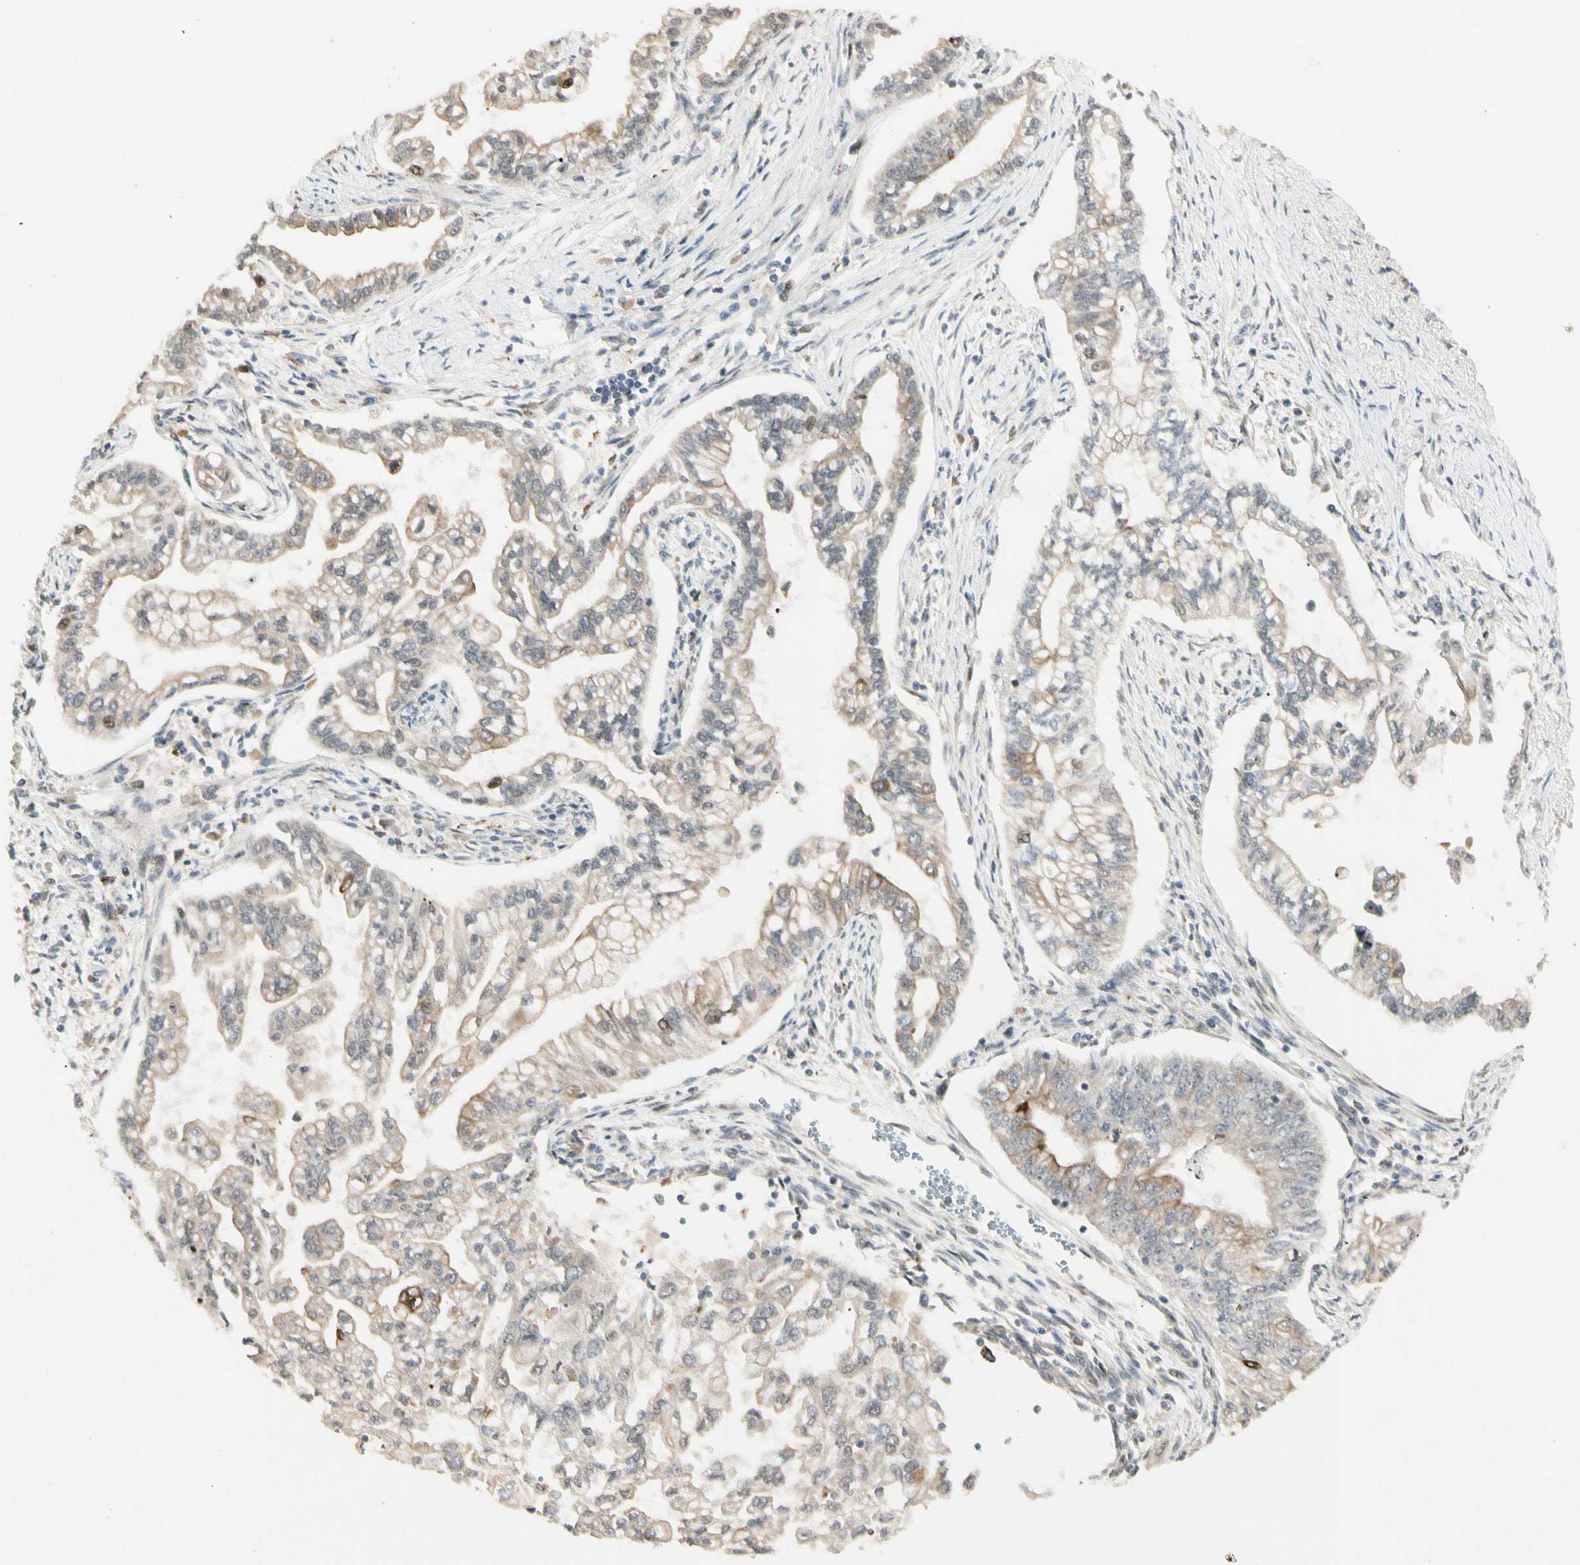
{"staining": {"intensity": "weak", "quantity": "25%-75%", "location": "cytoplasmic/membranous"}, "tissue": "pancreatic cancer", "cell_type": "Tumor cells", "image_type": "cancer", "snomed": [{"axis": "morphology", "description": "Normal tissue, NOS"}, {"axis": "topography", "description": "Pancreas"}], "caption": "This image displays pancreatic cancer stained with immunohistochemistry to label a protein in brown. The cytoplasmic/membranous of tumor cells show weak positivity for the protein. Nuclei are counter-stained blue.", "gene": "FNDC3B", "patient": {"sex": "male", "age": 42}}